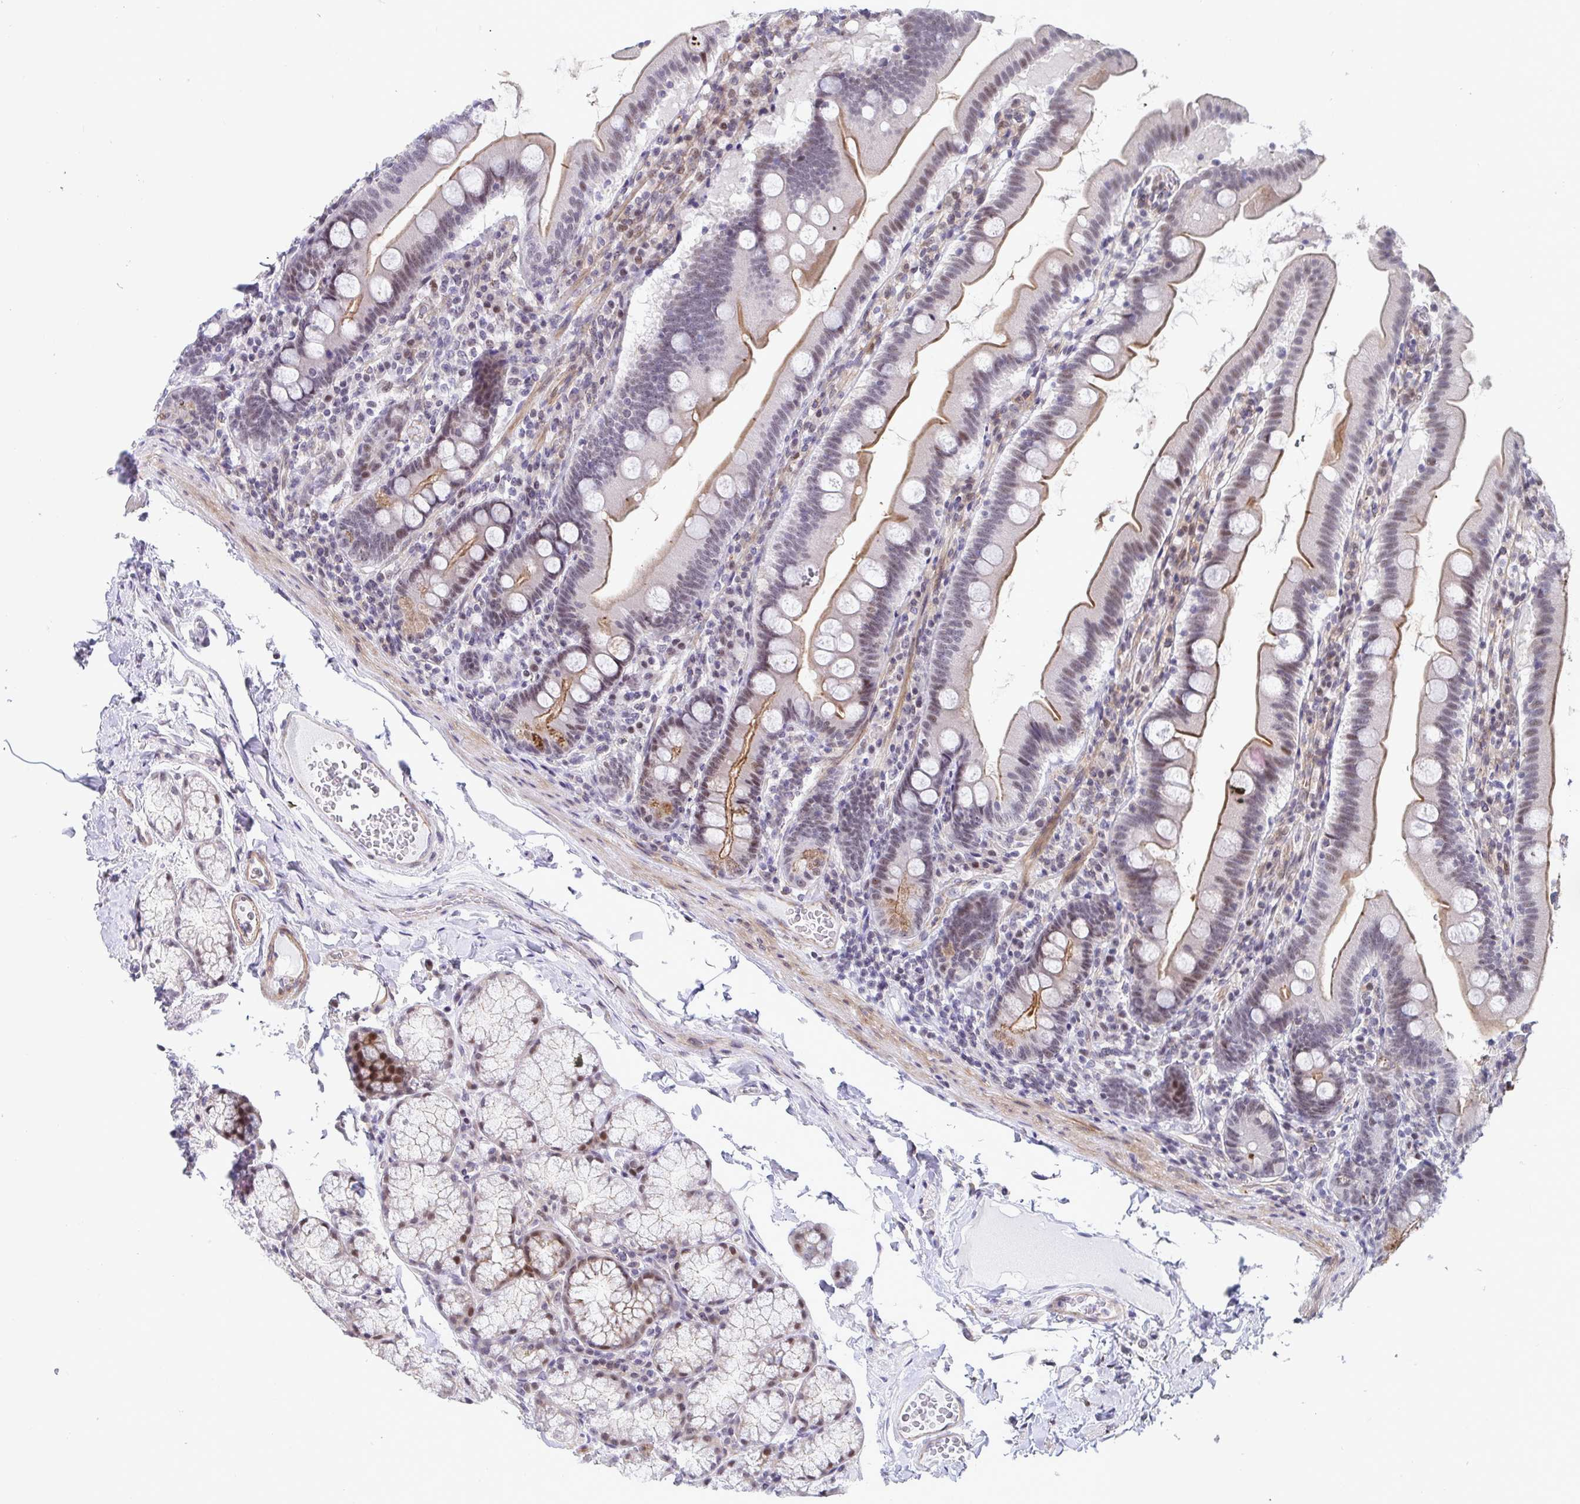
{"staining": {"intensity": "moderate", "quantity": "25%-75%", "location": "cytoplasmic/membranous,nuclear"}, "tissue": "duodenum", "cell_type": "Glandular cells", "image_type": "normal", "snomed": [{"axis": "morphology", "description": "Normal tissue, NOS"}, {"axis": "topography", "description": "Duodenum"}], "caption": "Duodenum stained with IHC demonstrates moderate cytoplasmic/membranous,nuclear positivity in approximately 25%-75% of glandular cells.", "gene": "WDR72", "patient": {"sex": "female", "age": 67}}